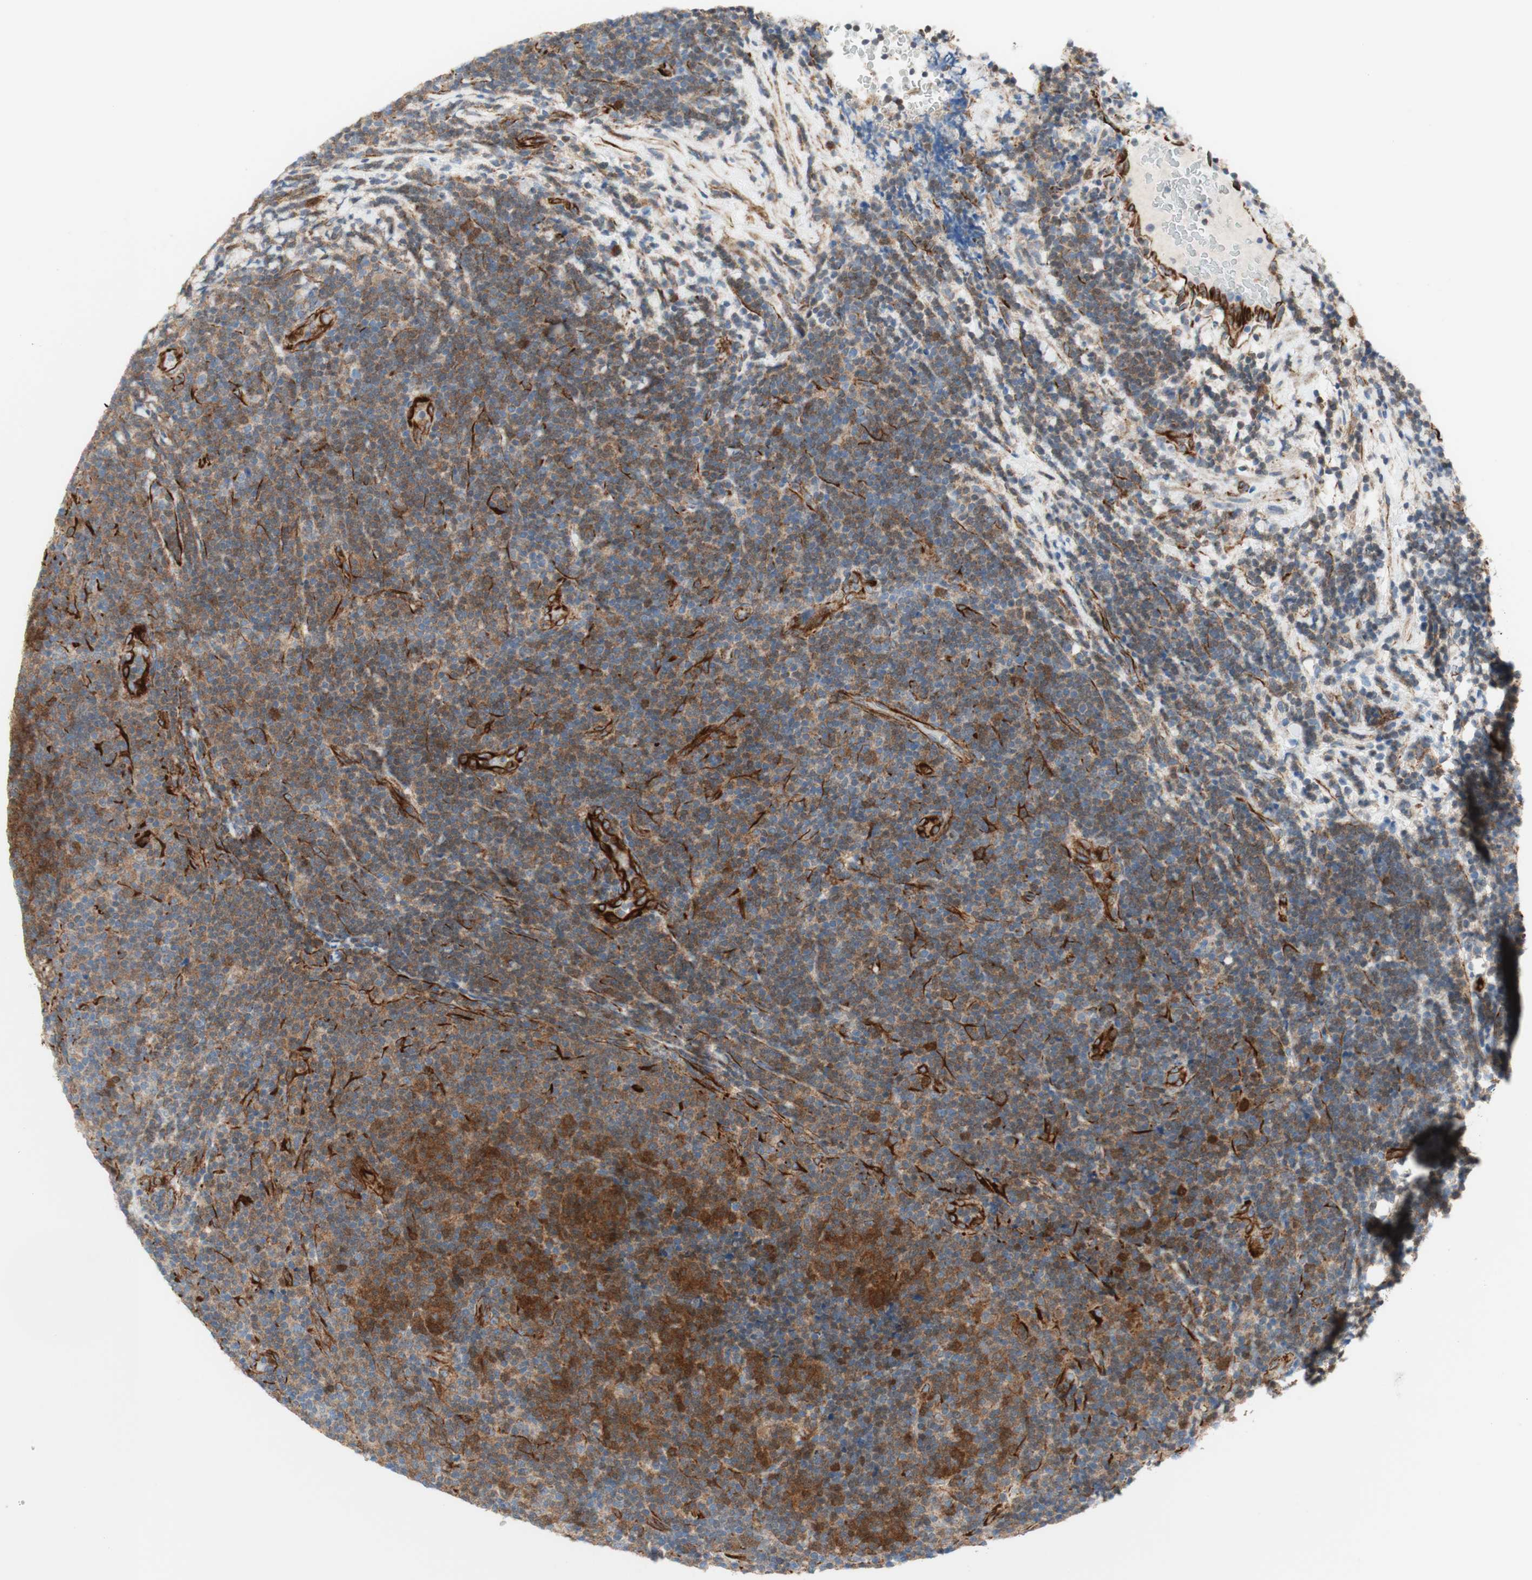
{"staining": {"intensity": "moderate", "quantity": ">75%", "location": "cytoplasmic/membranous,nuclear"}, "tissue": "lymphoma", "cell_type": "Tumor cells", "image_type": "cancer", "snomed": [{"axis": "morphology", "description": "Malignant lymphoma, non-Hodgkin's type, Low grade"}, {"axis": "topography", "description": "Lymph node"}], "caption": "A histopathology image of lymphoma stained for a protein demonstrates moderate cytoplasmic/membranous and nuclear brown staining in tumor cells. Ihc stains the protein in brown and the nuclei are stained blue.", "gene": "POU2AF1", "patient": {"sex": "male", "age": 83}}